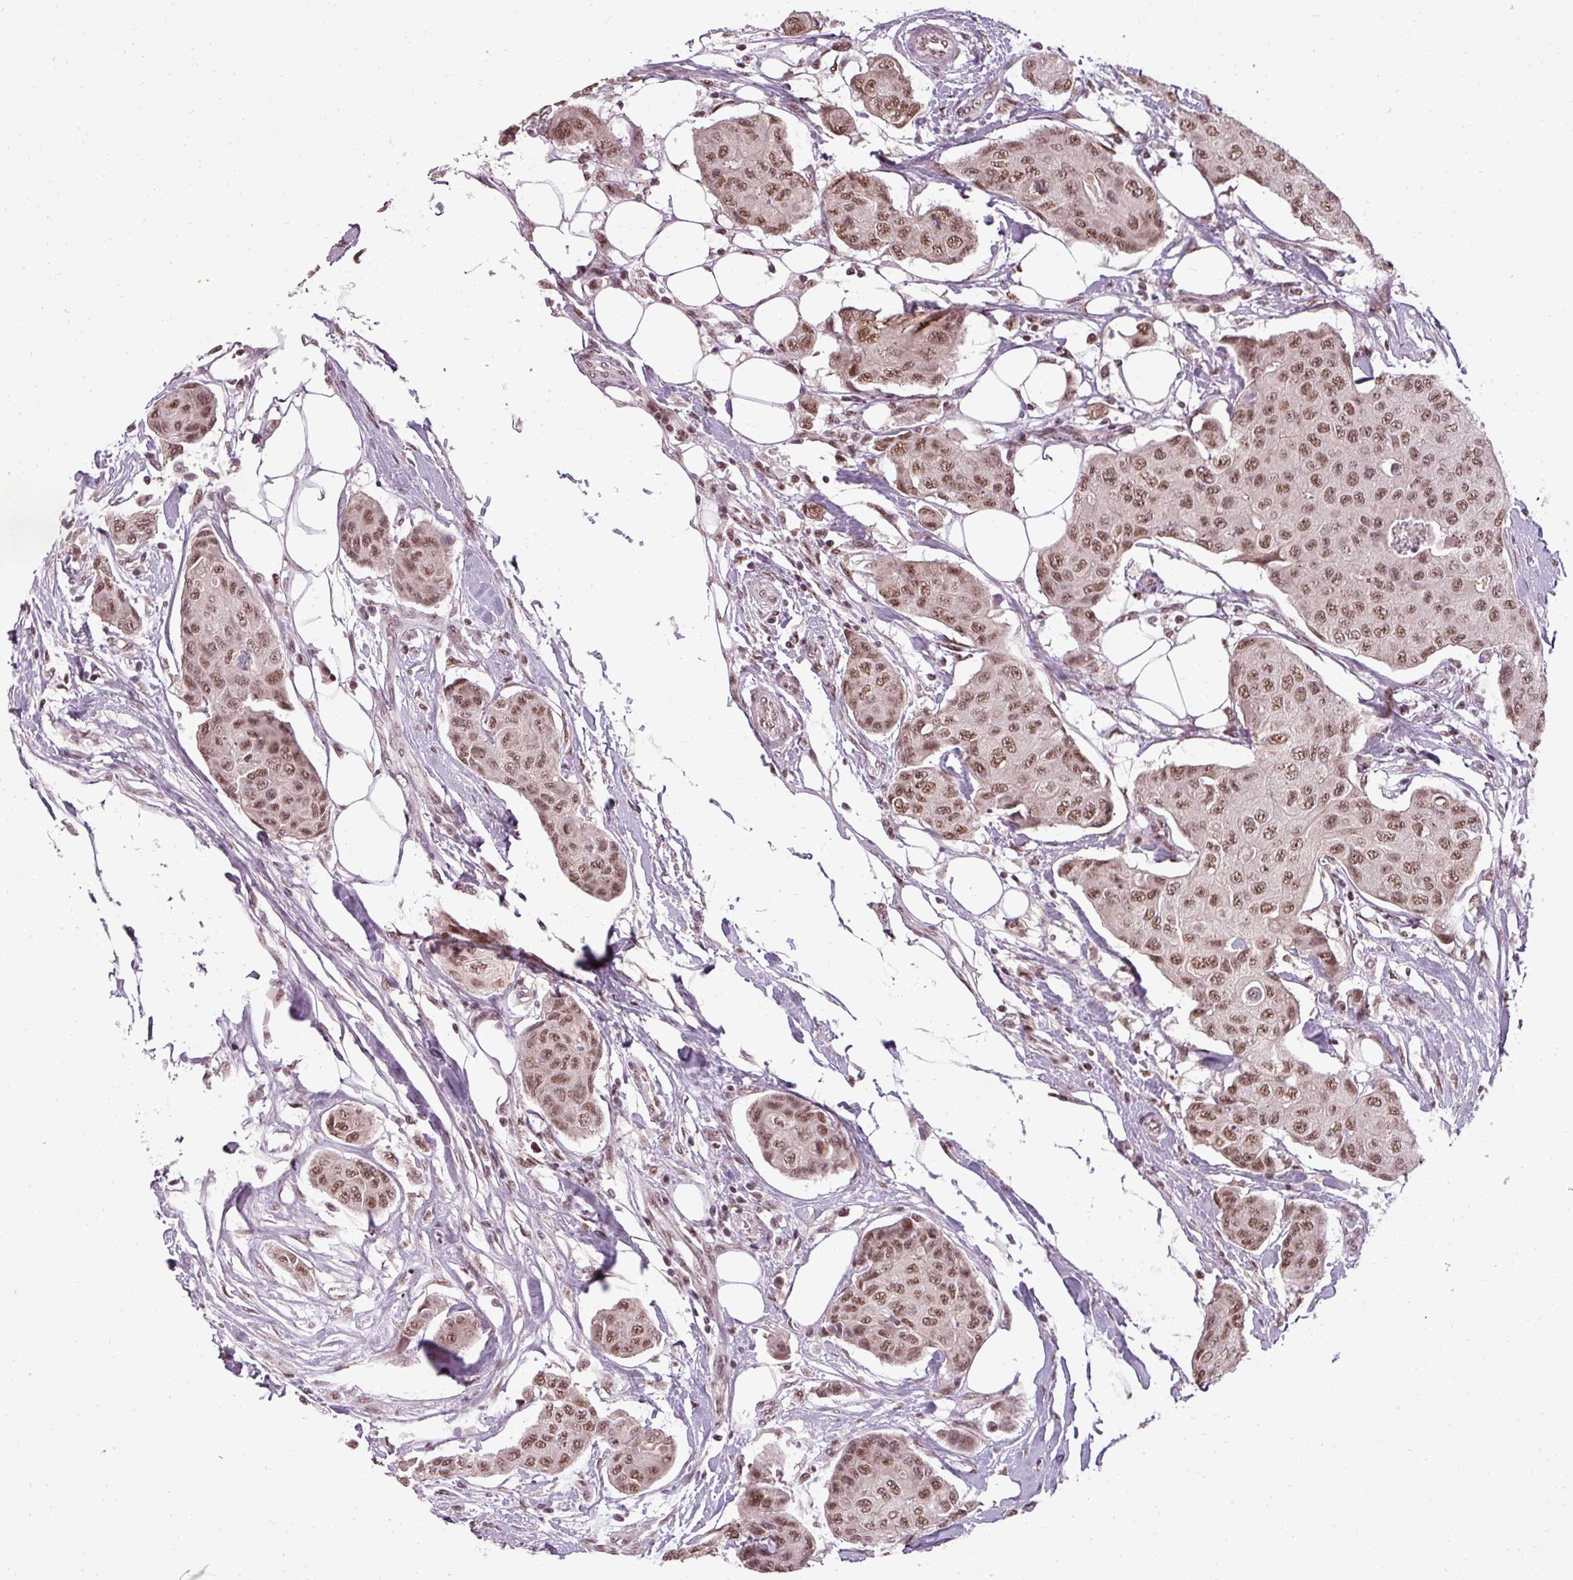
{"staining": {"intensity": "moderate", "quantity": ">75%", "location": "nuclear"}, "tissue": "breast cancer", "cell_type": "Tumor cells", "image_type": "cancer", "snomed": [{"axis": "morphology", "description": "Duct carcinoma"}, {"axis": "topography", "description": "Breast"}, {"axis": "topography", "description": "Lymph node"}], "caption": "Breast intraductal carcinoma stained for a protein exhibits moderate nuclear positivity in tumor cells.", "gene": "BCAS3", "patient": {"sex": "female", "age": 80}}